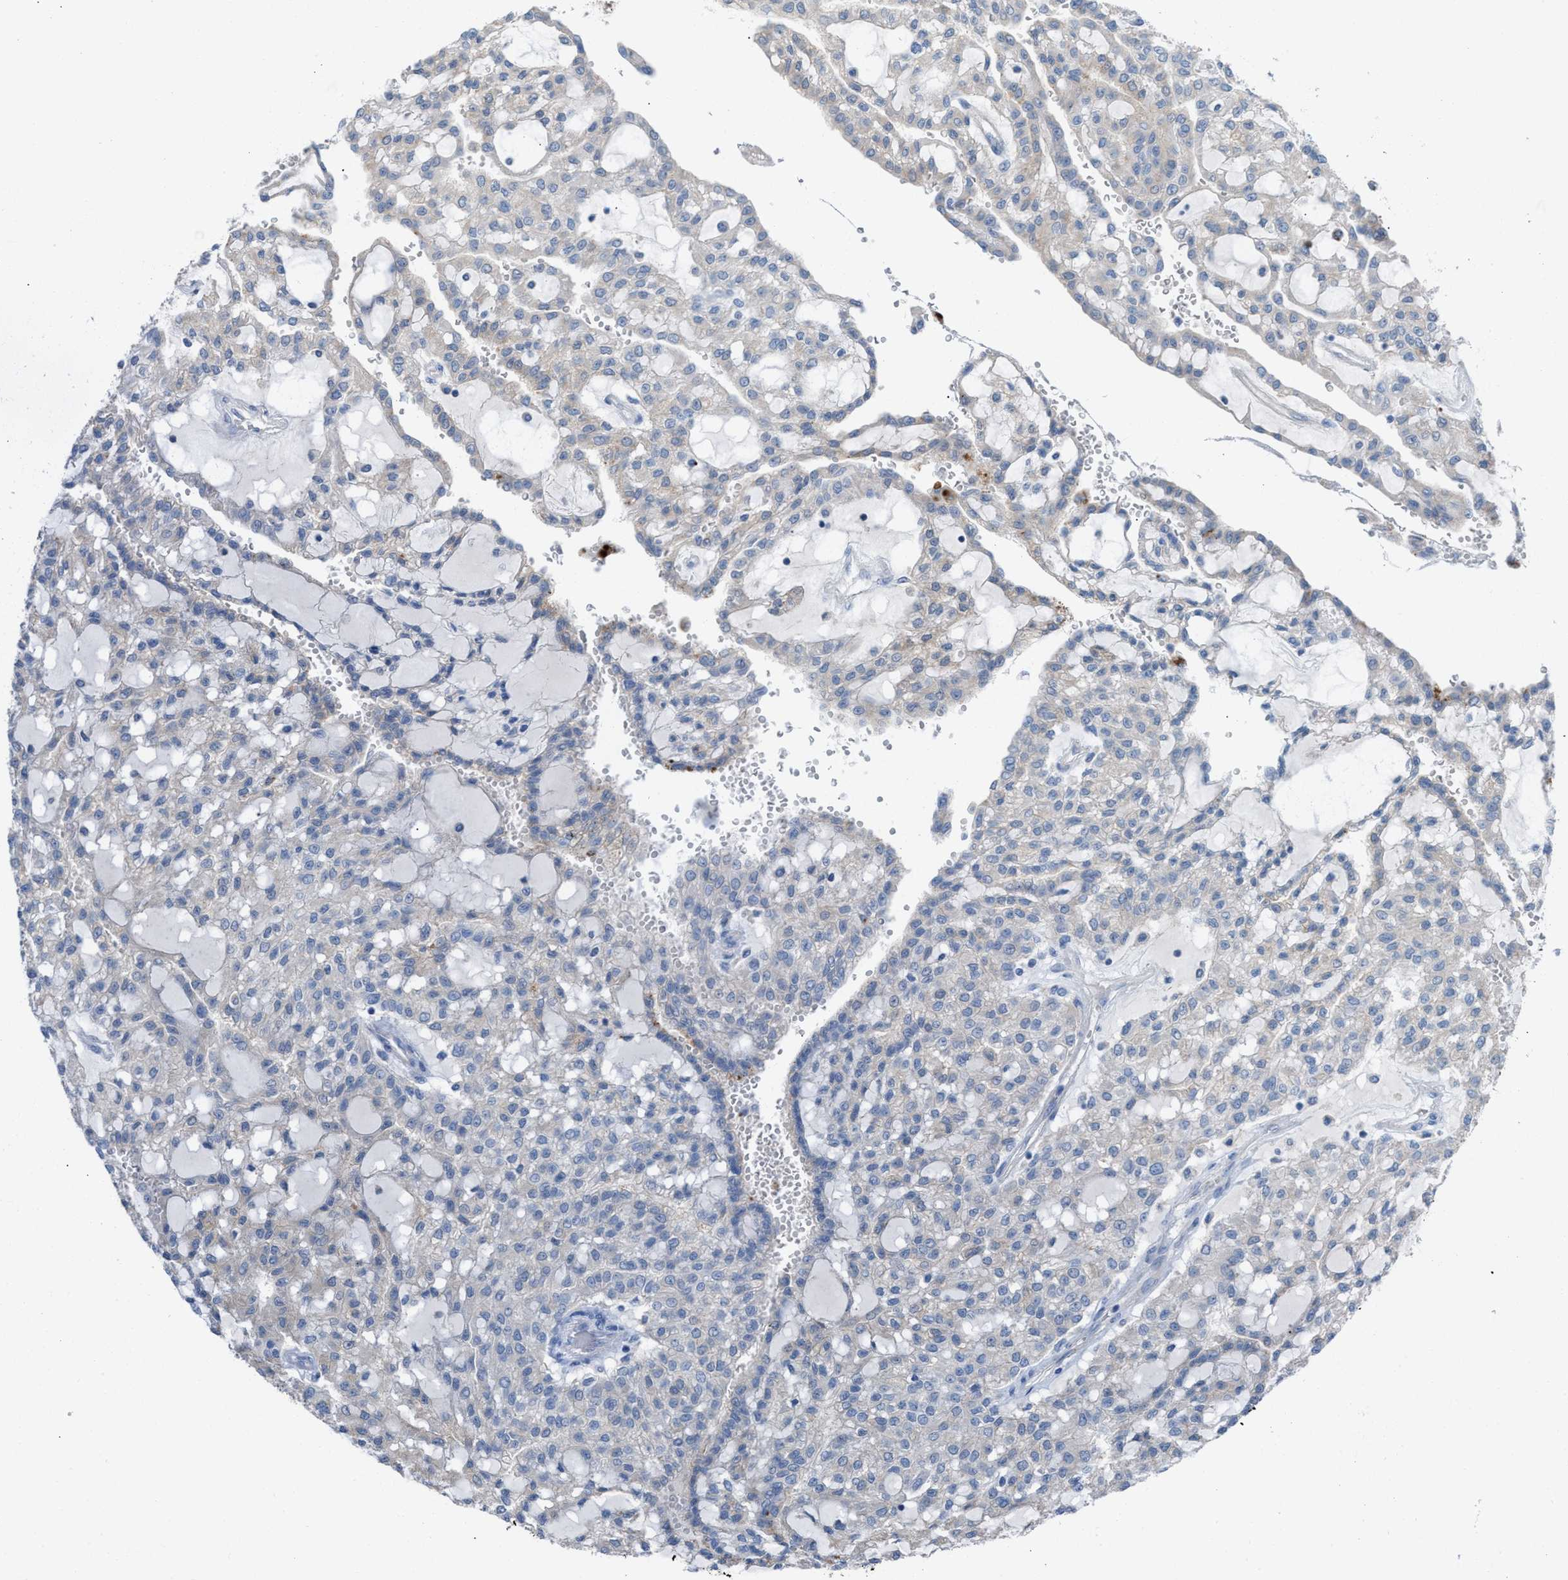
{"staining": {"intensity": "negative", "quantity": "none", "location": "none"}, "tissue": "renal cancer", "cell_type": "Tumor cells", "image_type": "cancer", "snomed": [{"axis": "morphology", "description": "Adenocarcinoma, NOS"}, {"axis": "topography", "description": "Kidney"}], "caption": "Immunohistochemistry (IHC) image of human adenocarcinoma (renal) stained for a protein (brown), which reveals no positivity in tumor cells.", "gene": "ASPA", "patient": {"sex": "male", "age": 63}}